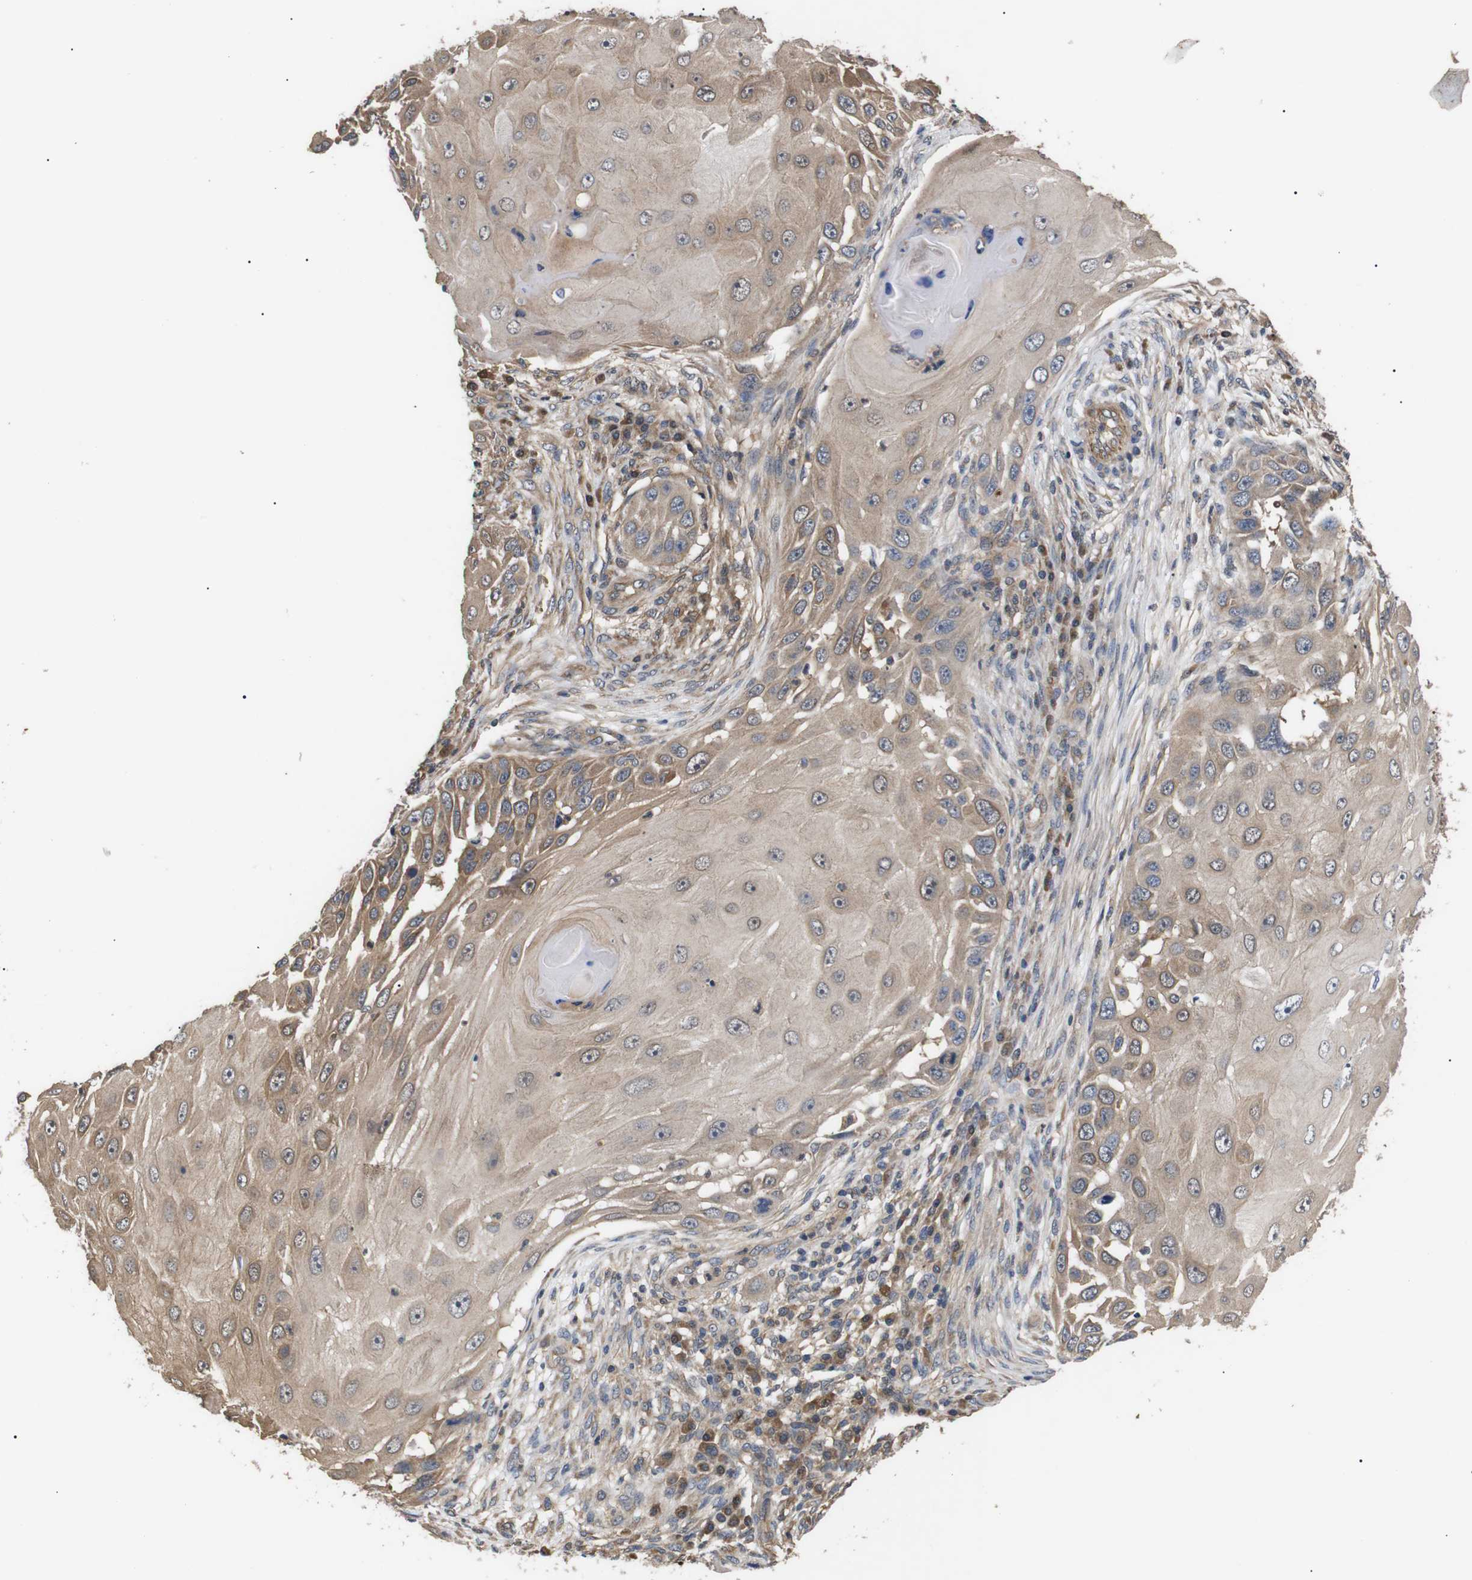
{"staining": {"intensity": "moderate", "quantity": ">75%", "location": "cytoplasmic/membranous"}, "tissue": "skin cancer", "cell_type": "Tumor cells", "image_type": "cancer", "snomed": [{"axis": "morphology", "description": "Squamous cell carcinoma, NOS"}, {"axis": "topography", "description": "Skin"}], "caption": "This is a micrograph of immunohistochemistry (IHC) staining of skin cancer, which shows moderate positivity in the cytoplasmic/membranous of tumor cells.", "gene": "DDR1", "patient": {"sex": "female", "age": 44}}